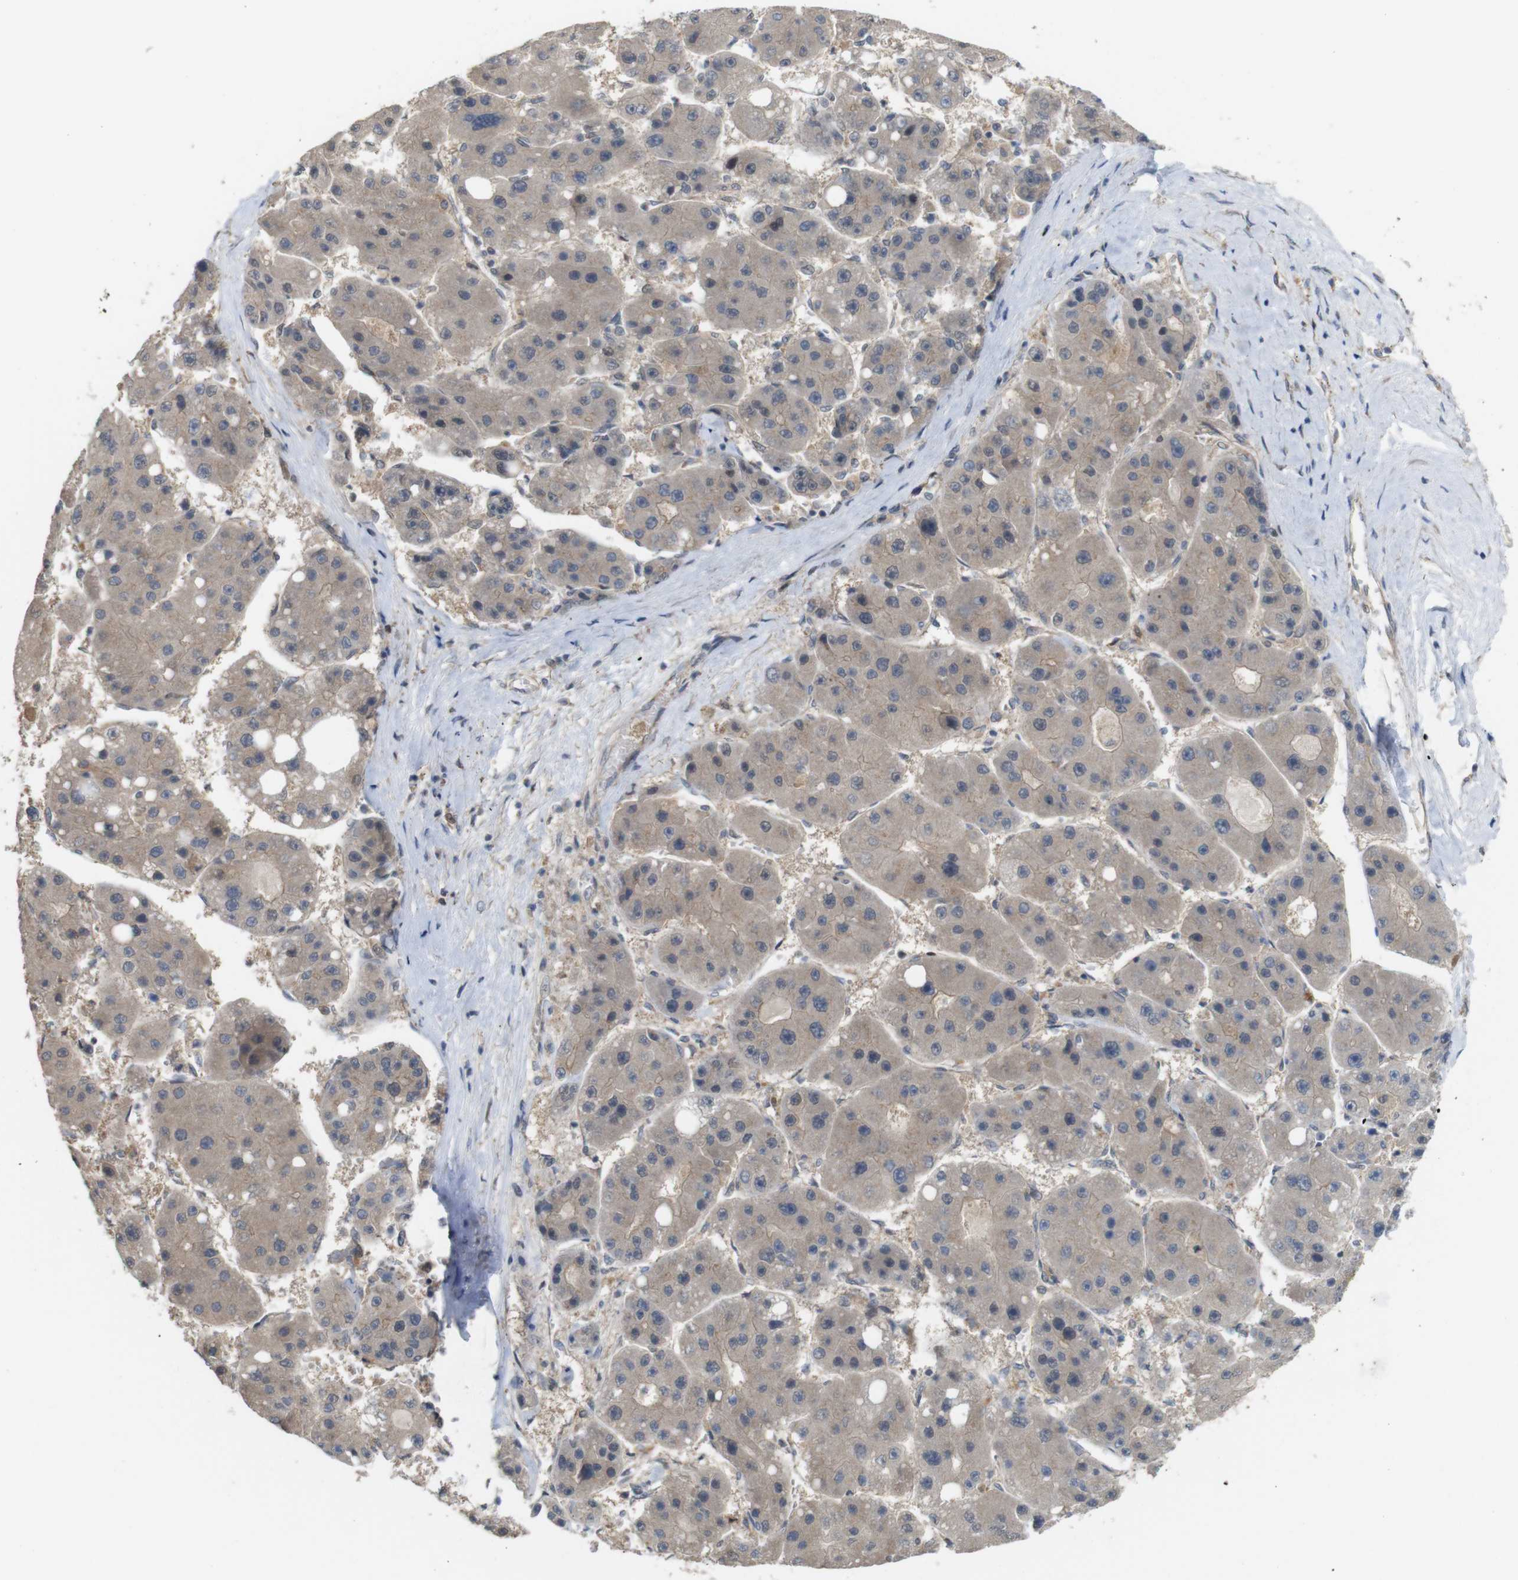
{"staining": {"intensity": "weak", "quantity": "25%-75%", "location": "cytoplasmic/membranous"}, "tissue": "liver cancer", "cell_type": "Tumor cells", "image_type": "cancer", "snomed": [{"axis": "morphology", "description": "Carcinoma, Hepatocellular, NOS"}, {"axis": "topography", "description": "Liver"}], "caption": "The immunohistochemical stain highlights weak cytoplasmic/membranous expression in tumor cells of liver cancer (hepatocellular carcinoma) tissue.", "gene": "CDC34", "patient": {"sex": "female", "age": 61}}